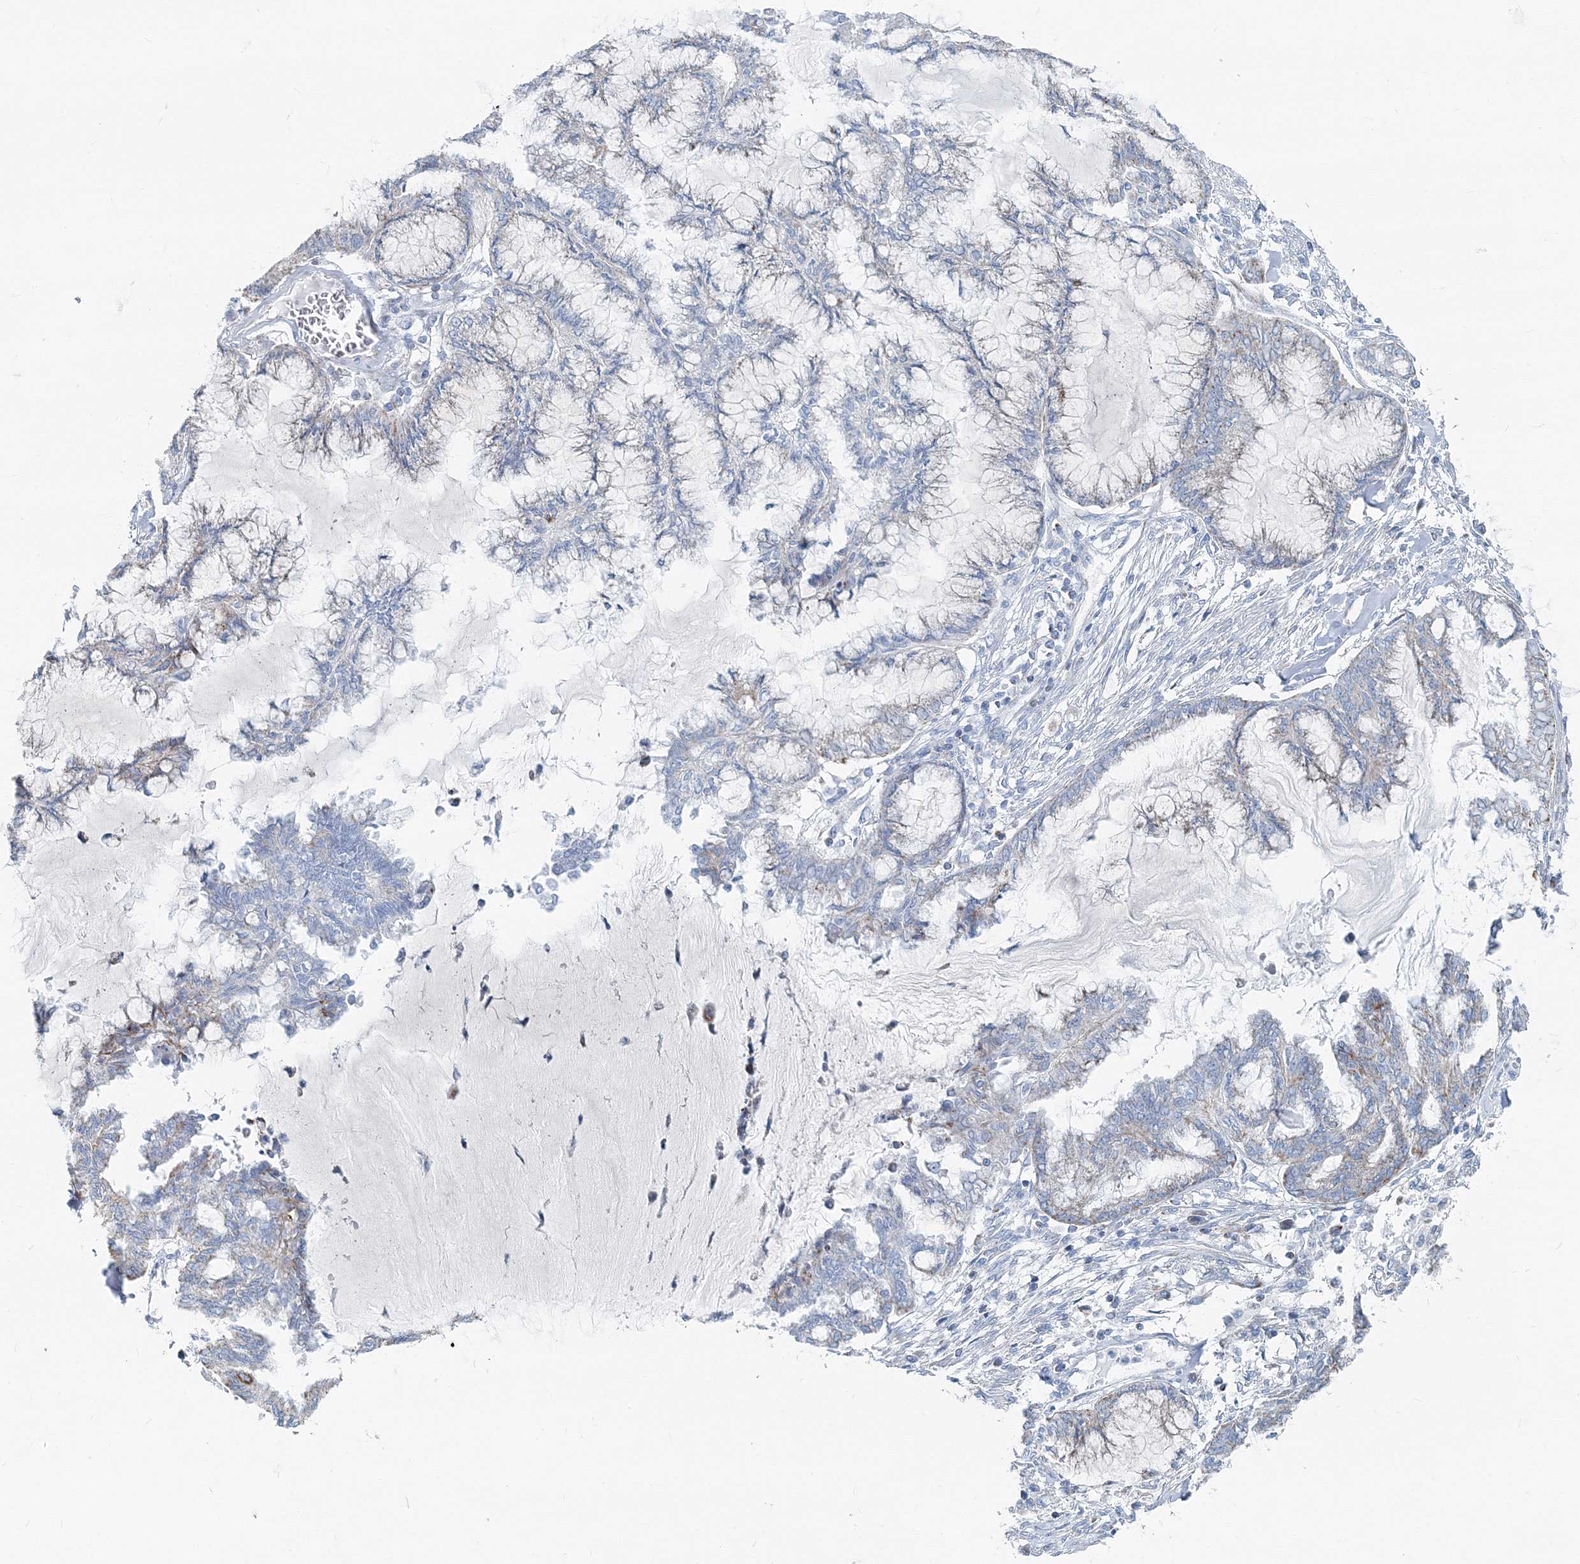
{"staining": {"intensity": "negative", "quantity": "none", "location": "none"}, "tissue": "endometrial cancer", "cell_type": "Tumor cells", "image_type": "cancer", "snomed": [{"axis": "morphology", "description": "Adenocarcinoma, NOS"}, {"axis": "topography", "description": "Endometrium"}], "caption": "An image of human endometrial cancer (adenocarcinoma) is negative for staining in tumor cells.", "gene": "GABARAPL2", "patient": {"sex": "female", "age": 86}}